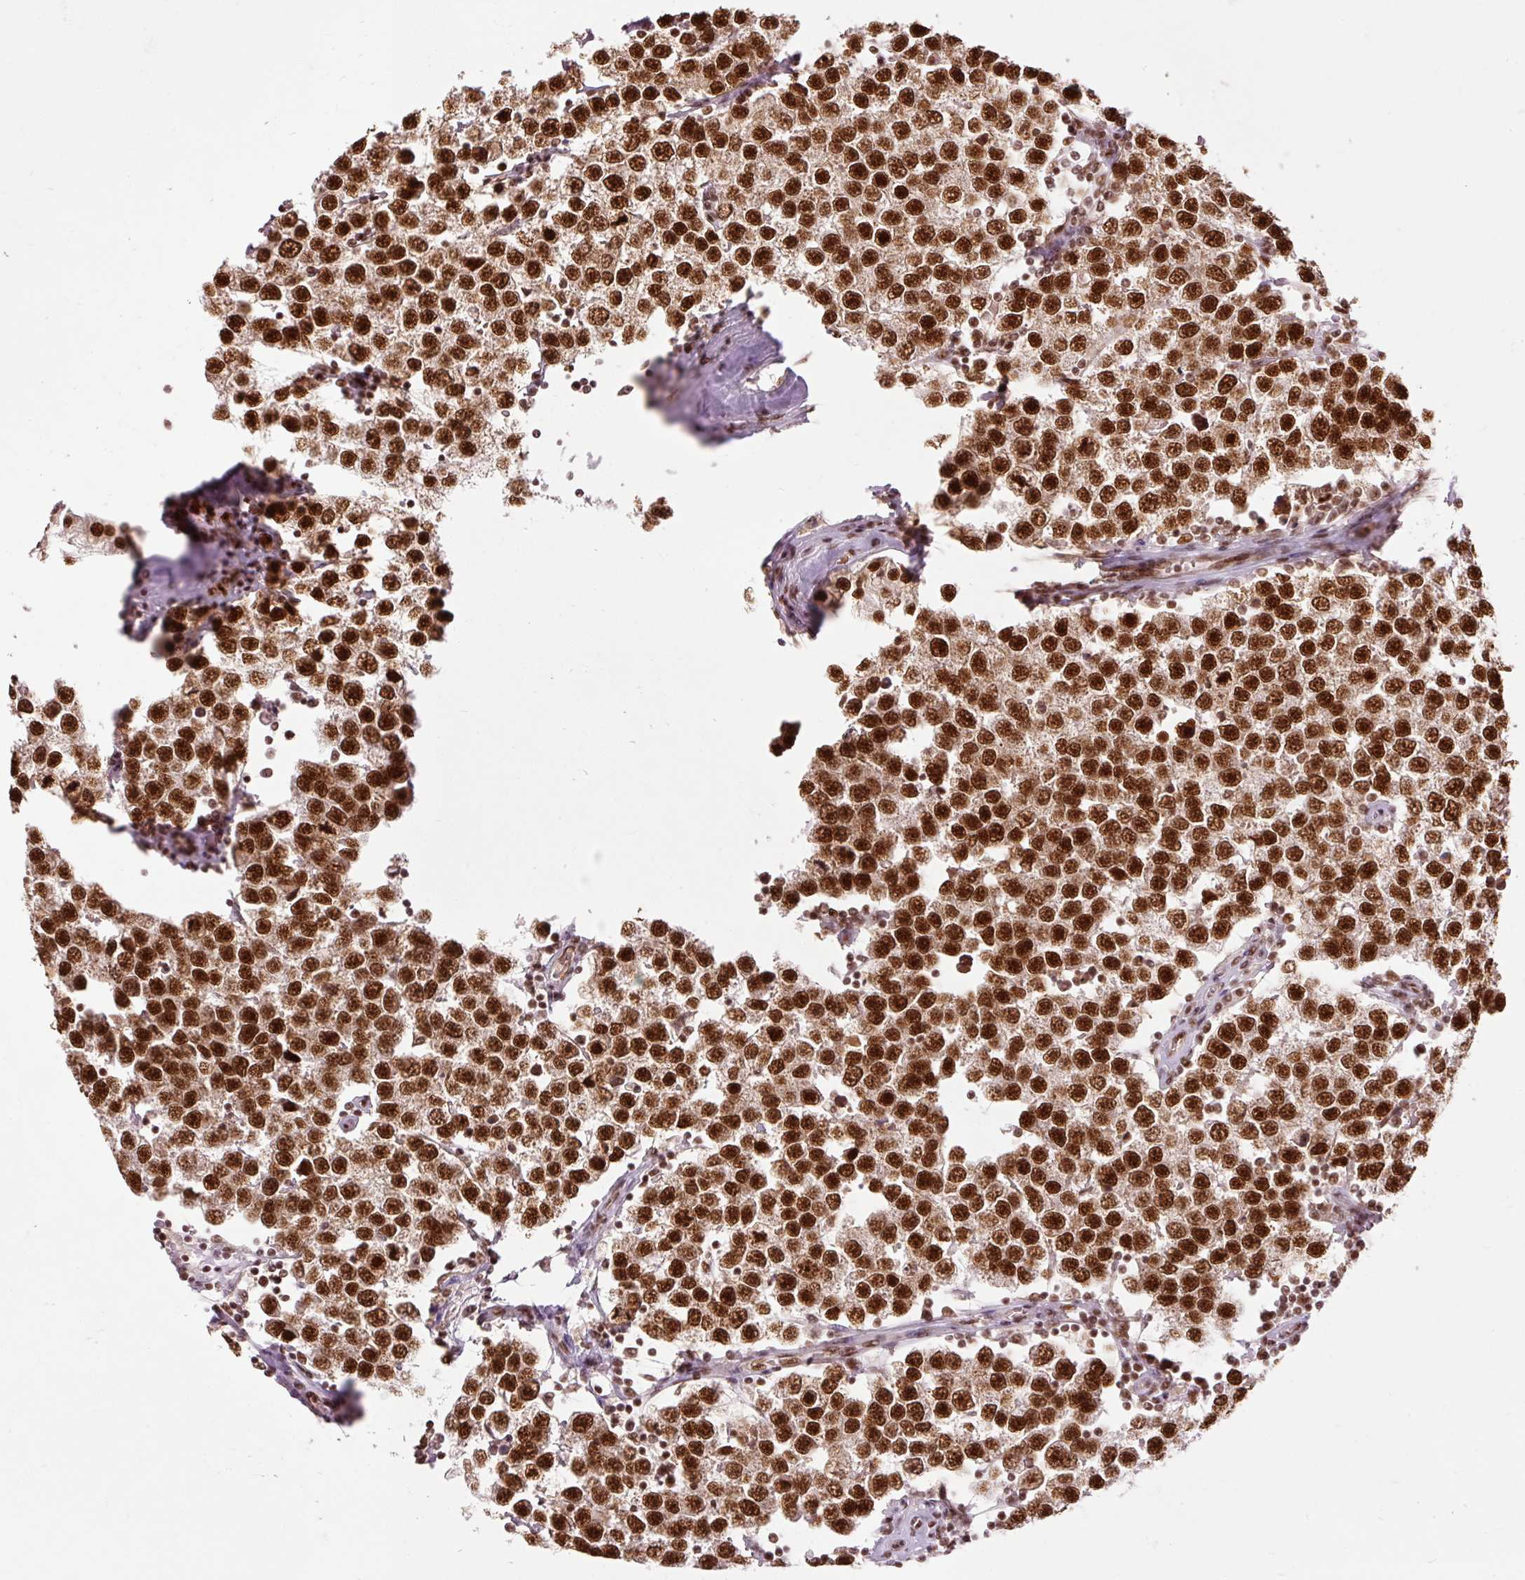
{"staining": {"intensity": "strong", "quantity": ">75%", "location": "nuclear"}, "tissue": "testis cancer", "cell_type": "Tumor cells", "image_type": "cancer", "snomed": [{"axis": "morphology", "description": "Seminoma, NOS"}, {"axis": "topography", "description": "Testis"}], "caption": "Seminoma (testis) stained with a brown dye displays strong nuclear positive staining in approximately >75% of tumor cells.", "gene": "ZBTB44", "patient": {"sex": "male", "age": 34}}